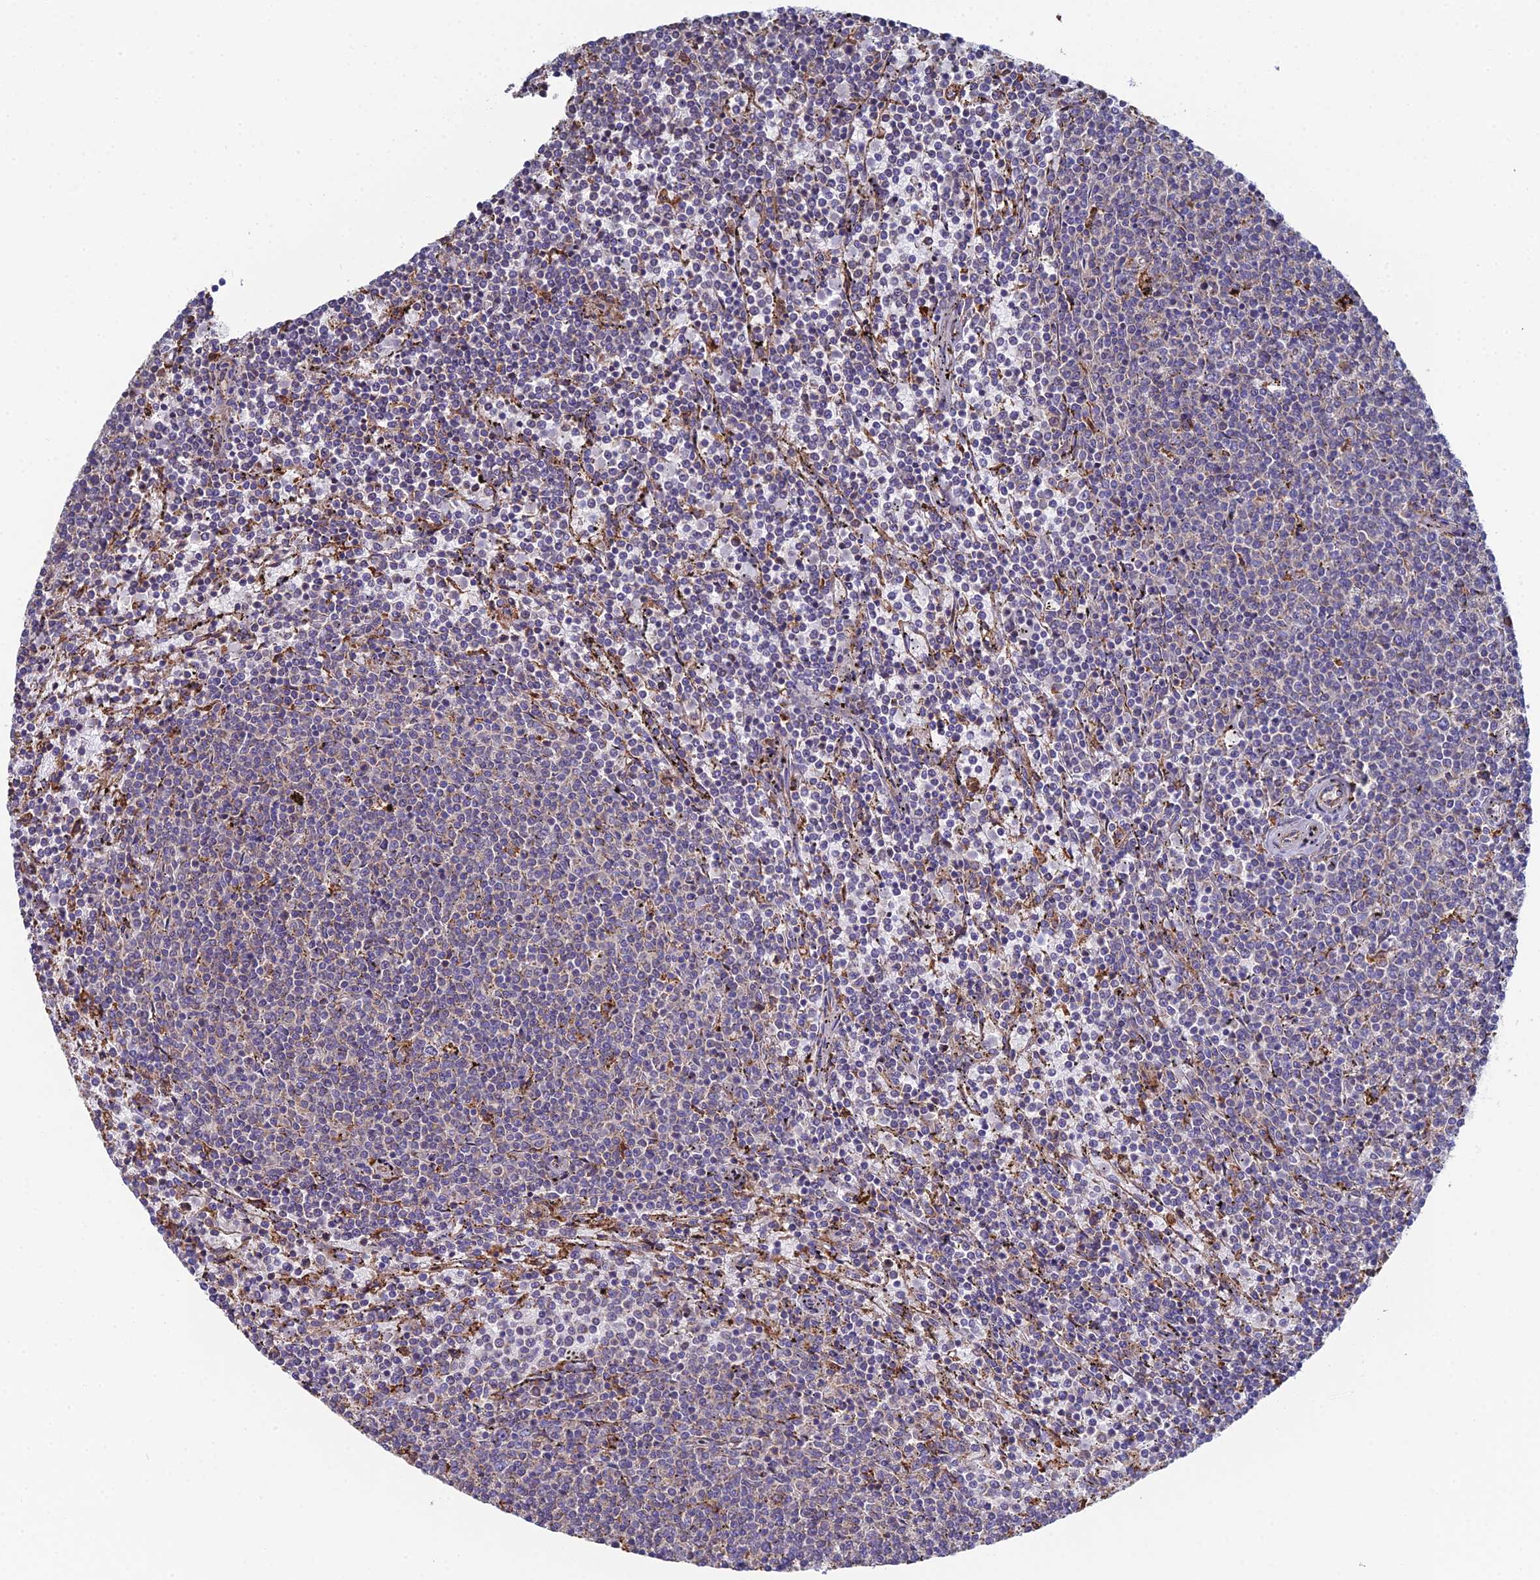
{"staining": {"intensity": "negative", "quantity": "none", "location": "none"}, "tissue": "lymphoma", "cell_type": "Tumor cells", "image_type": "cancer", "snomed": [{"axis": "morphology", "description": "Malignant lymphoma, non-Hodgkin's type, Low grade"}, {"axis": "topography", "description": "Spleen"}], "caption": "DAB immunohistochemical staining of low-grade malignant lymphoma, non-Hodgkin's type shows no significant staining in tumor cells.", "gene": "CLCN3", "patient": {"sex": "female", "age": 50}}